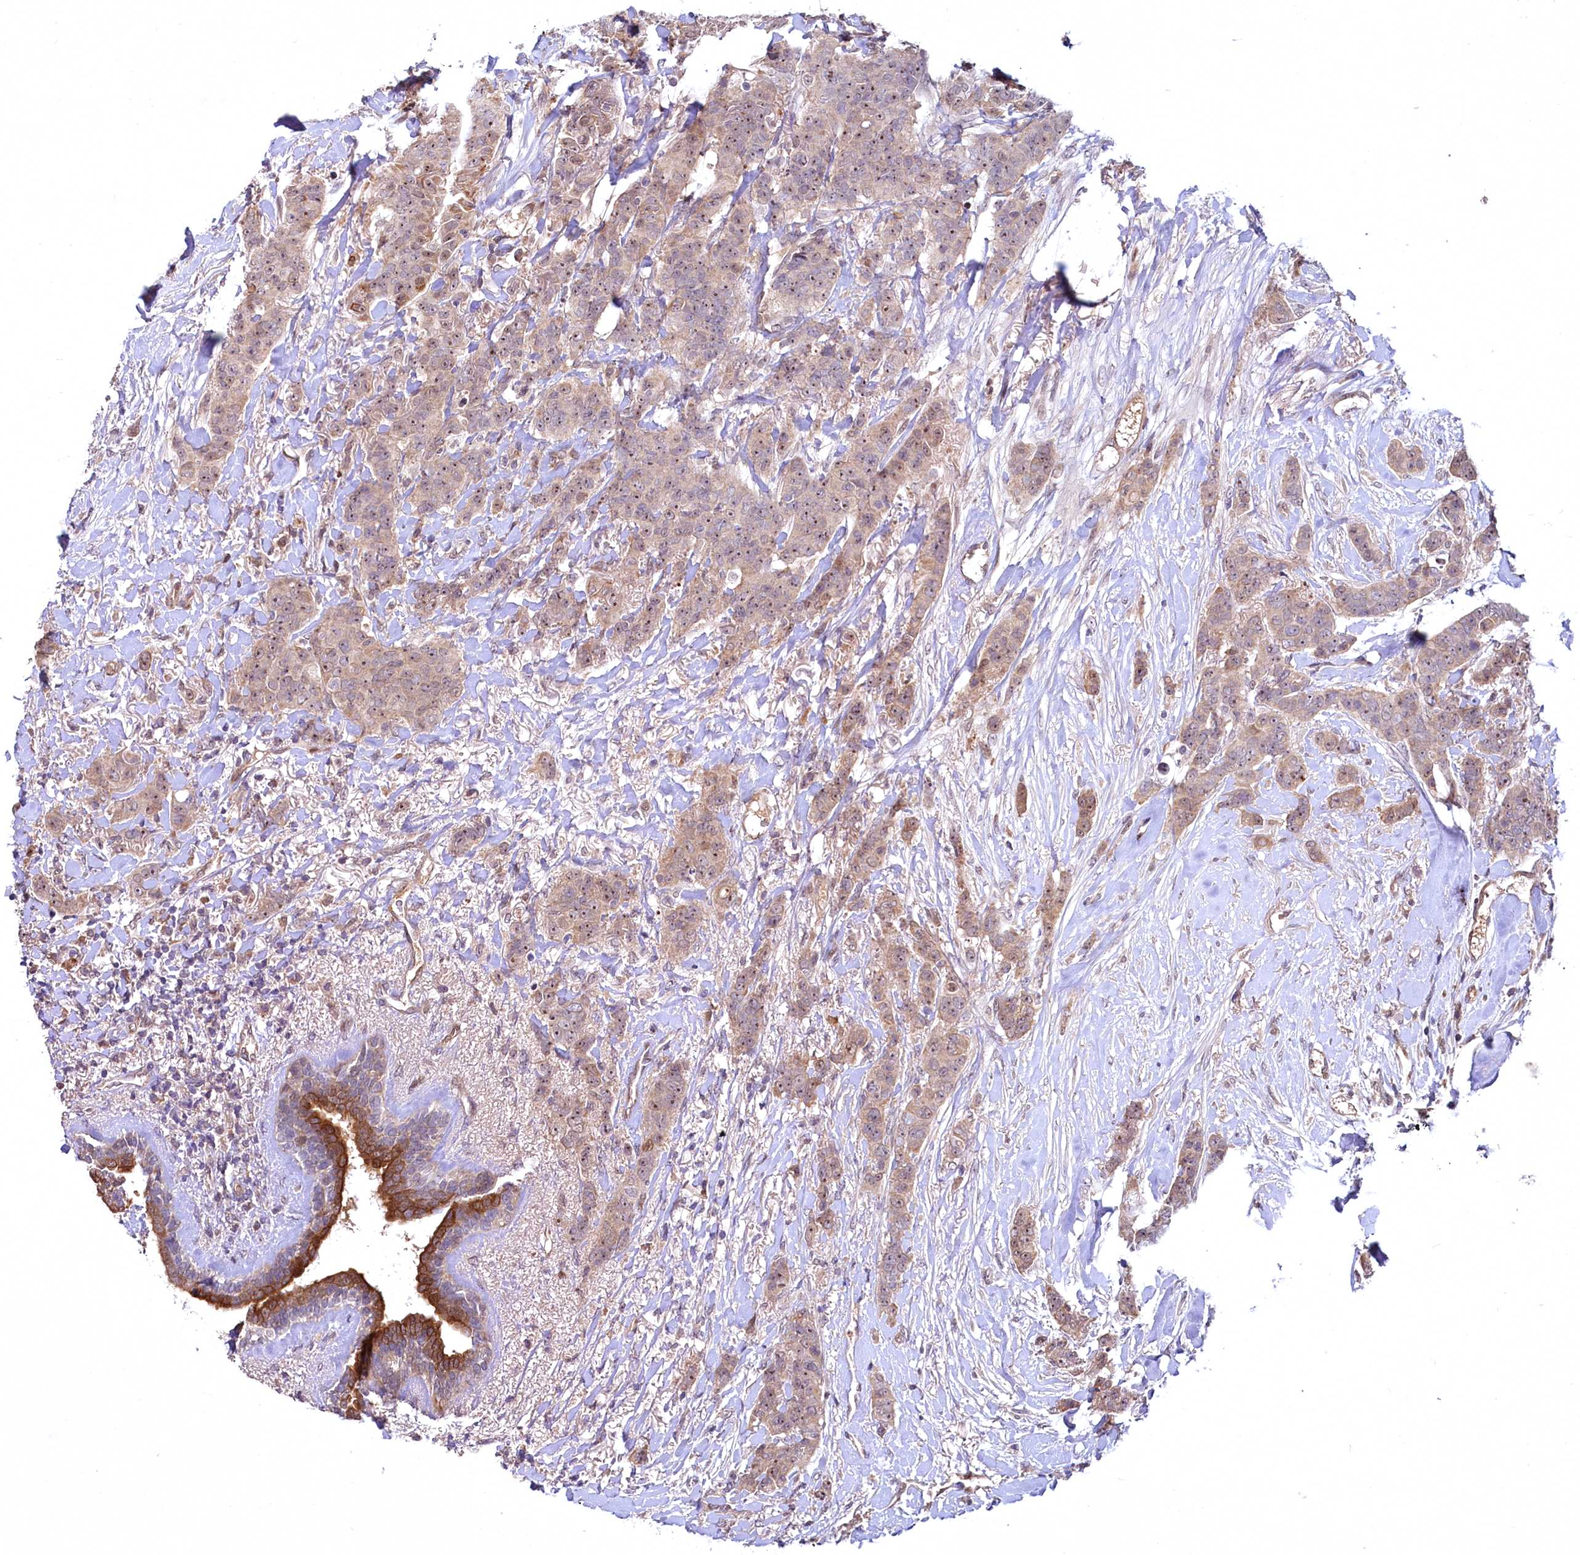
{"staining": {"intensity": "weak", "quantity": ">75%", "location": "cytoplasmic/membranous,nuclear"}, "tissue": "breast cancer", "cell_type": "Tumor cells", "image_type": "cancer", "snomed": [{"axis": "morphology", "description": "Duct carcinoma"}, {"axis": "topography", "description": "Breast"}], "caption": "A micrograph of human breast cancer stained for a protein demonstrates weak cytoplasmic/membranous and nuclear brown staining in tumor cells.", "gene": "N4BP2L1", "patient": {"sex": "female", "age": 40}}